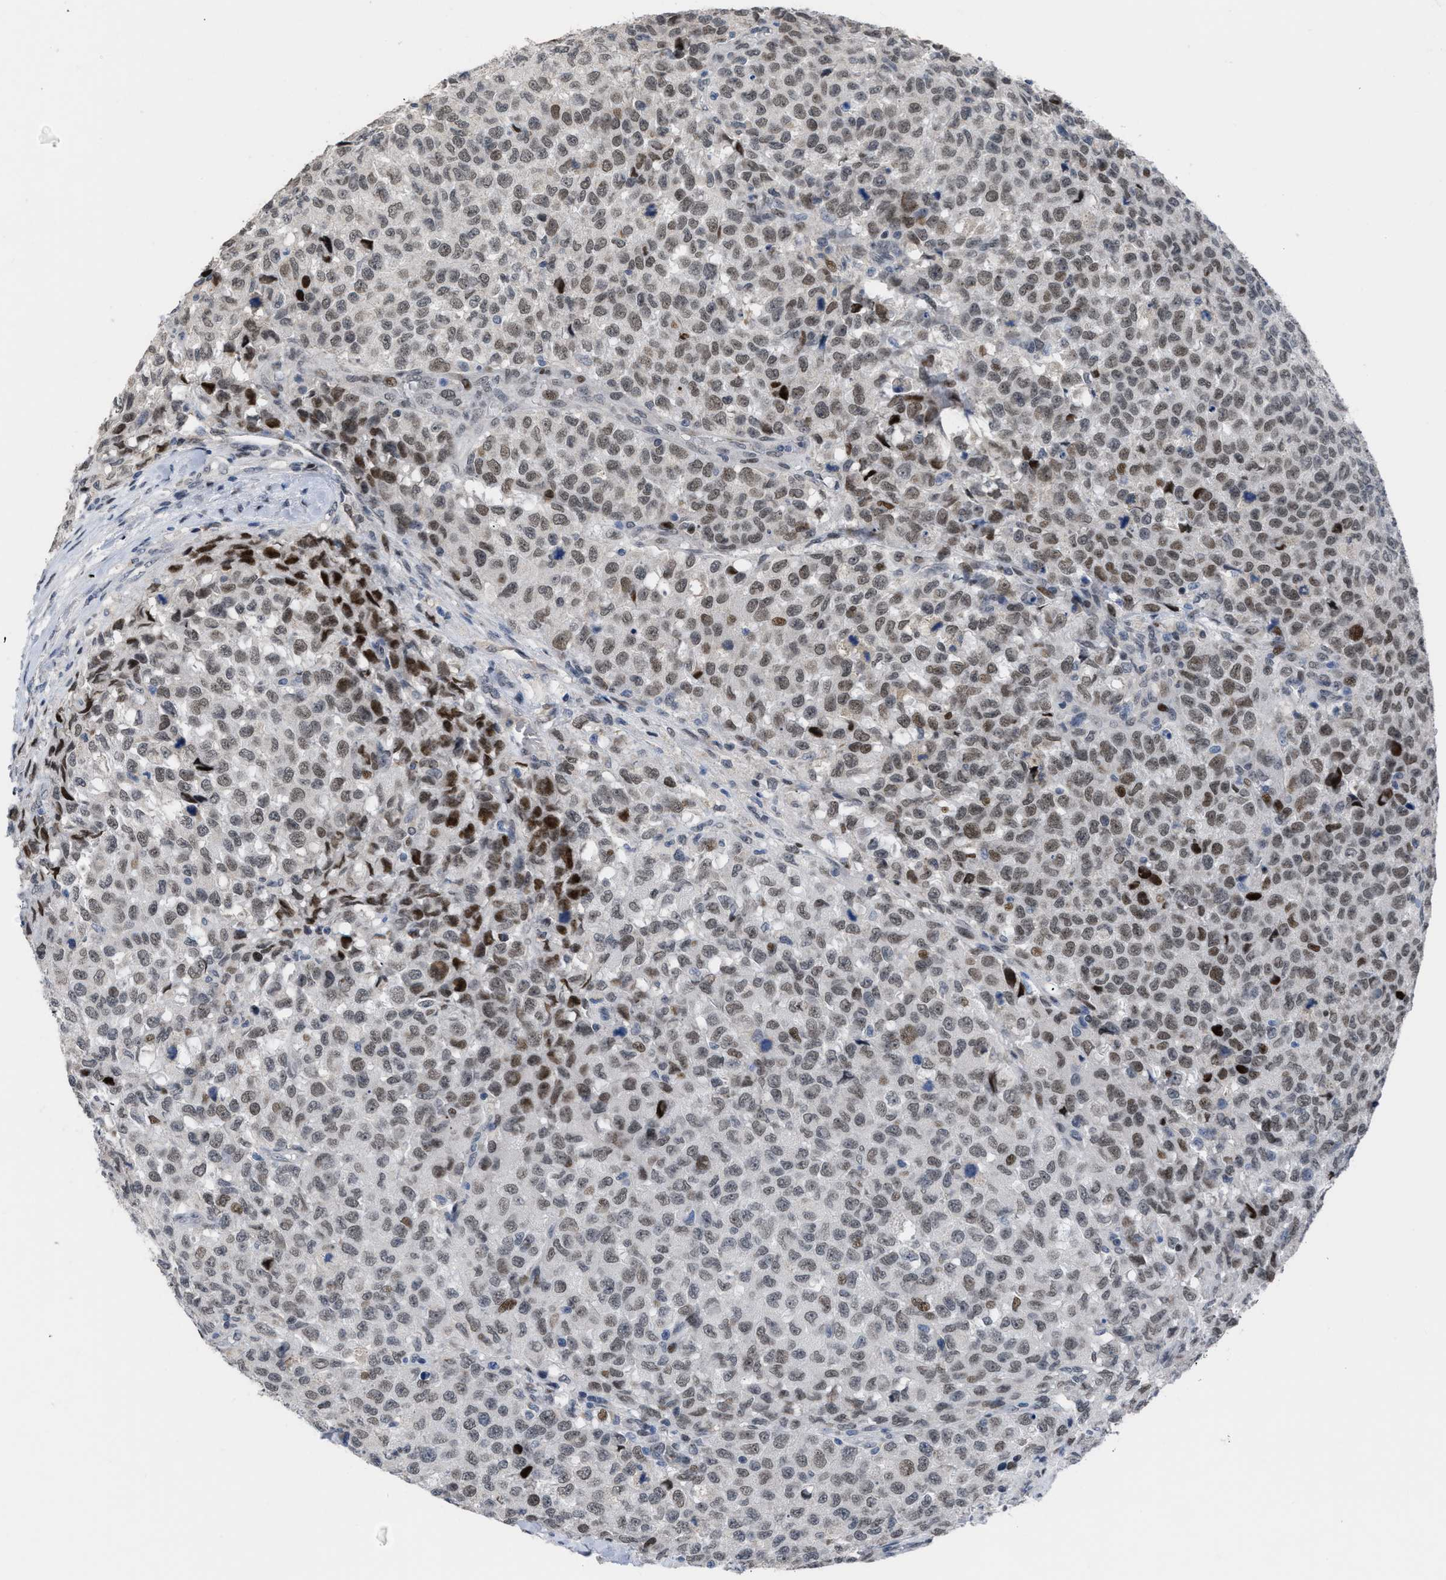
{"staining": {"intensity": "weak", "quantity": ">75%", "location": "nuclear"}, "tissue": "testis cancer", "cell_type": "Tumor cells", "image_type": "cancer", "snomed": [{"axis": "morphology", "description": "Seminoma, NOS"}, {"axis": "topography", "description": "Testis"}], "caption": "Immunohistochemistry (IHC) histopathology image of testis cancer stained for a protein (brown), which reveals low levels of weak nuclear expression in approximately >75% of tumor cells.", "gene": "SETDB1", "patient": {"sex": "male", "age": 59}}